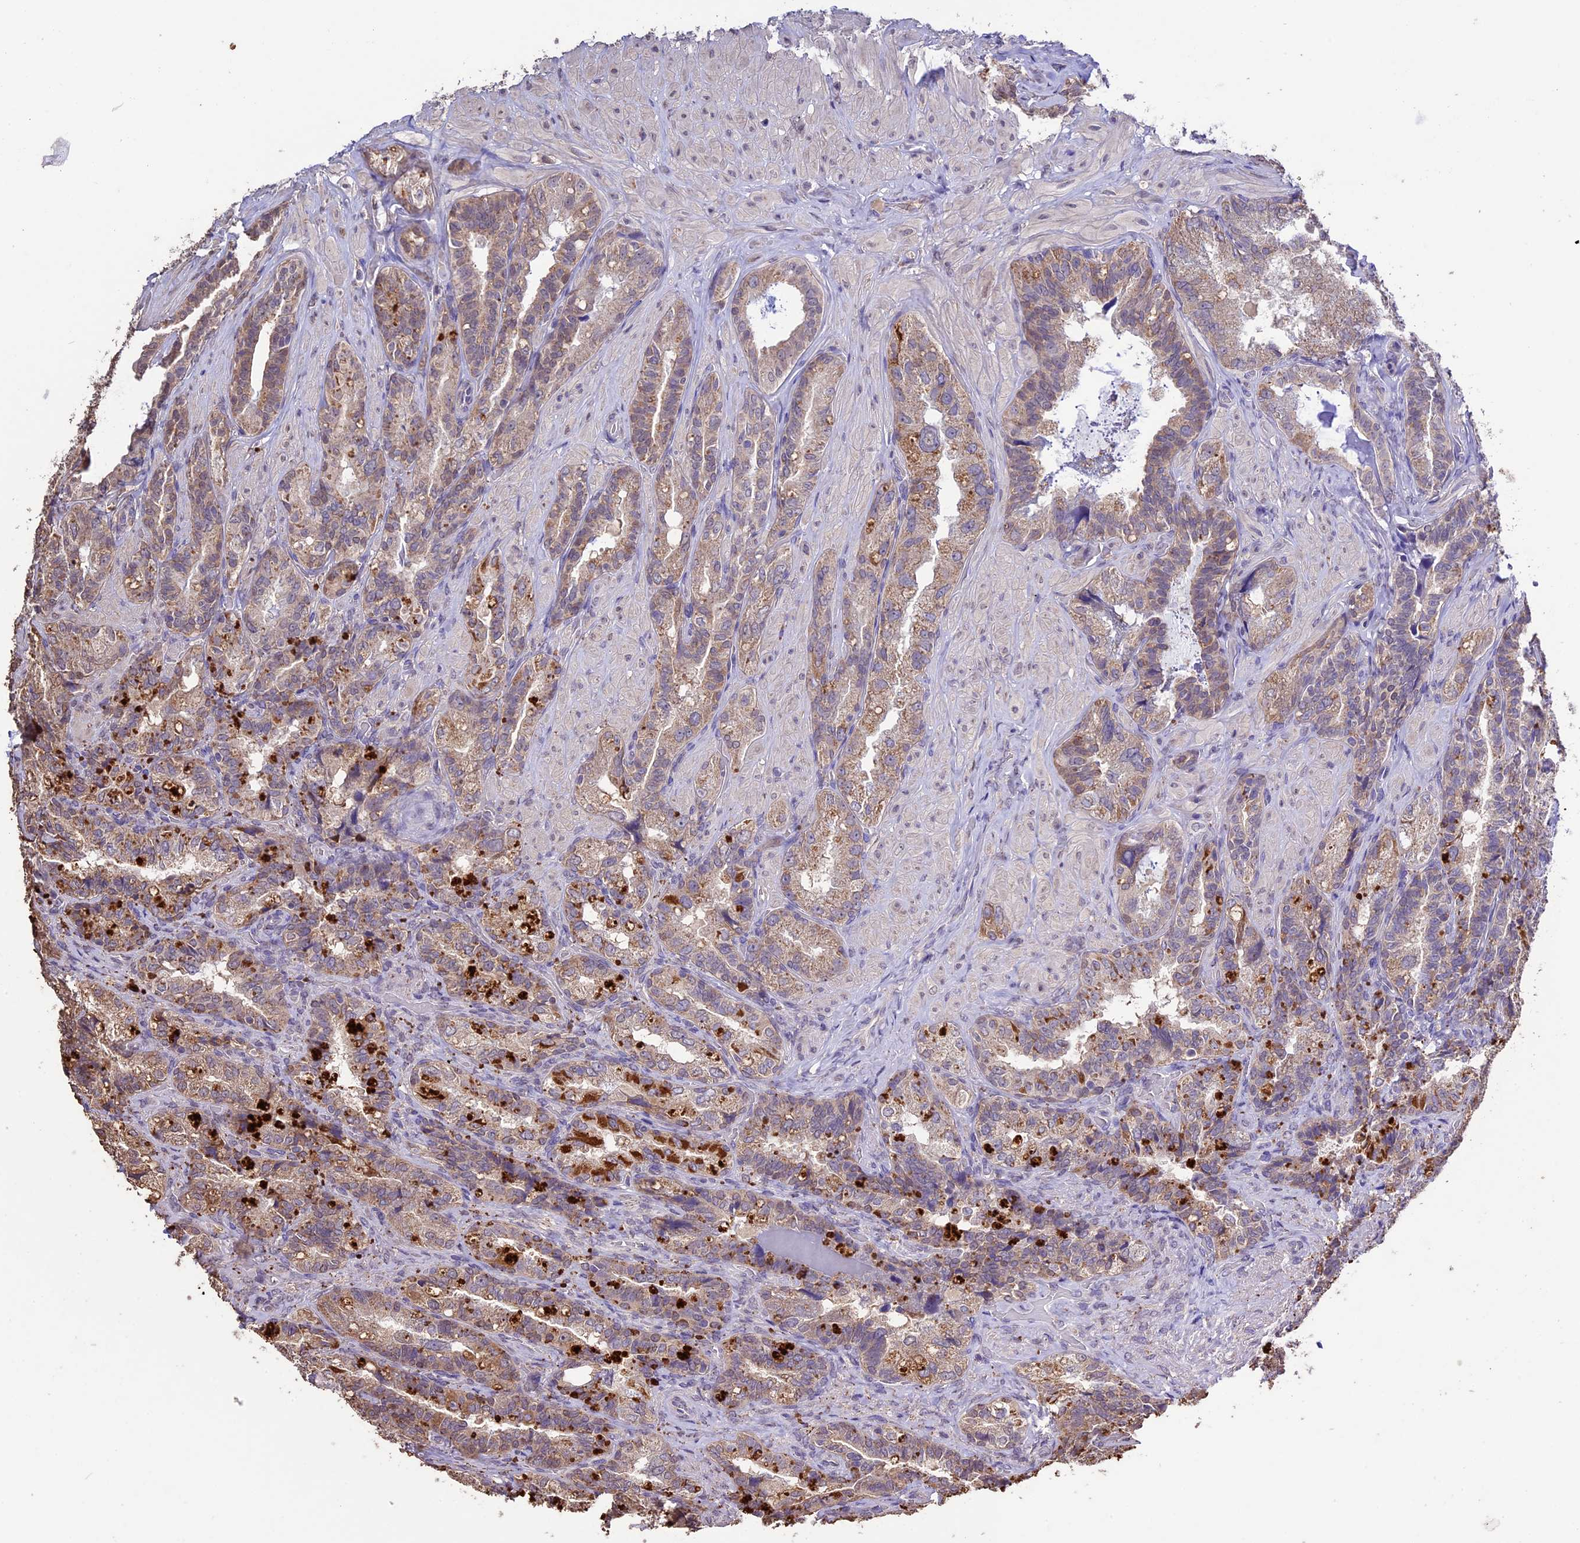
{"staining": {"intensity": "moderate", "quantity": "<25%", "location": "cytoplasmic/membranous"}, "tissue": "seminal vesicle", "cell_type": "Glandular cells", "image_type": "normal", "snomed": [{"axis": "morphology", "description": "Normal tissue, NOS"}, {"axis": "topography", "description": "Prostate and seminal vesicle, NOS"}, {"axis": "topography", "description": "Prostate"}, {"axis": "topography", "description": "Seminal veicle"}], "caption": "Immunohistochemistry (IHC) staining of normal seminal vesicle, which reveals low levels of moderate cytoplasmic/membranous positivity in about <25% of glandular cells indicating moderate cytoplasmic/membranous protein staining. The staining was performed using DAB (brown) for protein detection and nuclei were counterstained in hematoxylin (blue).", "gene": "DIS3L", "patient": {"sex": "male", "age": 67}}